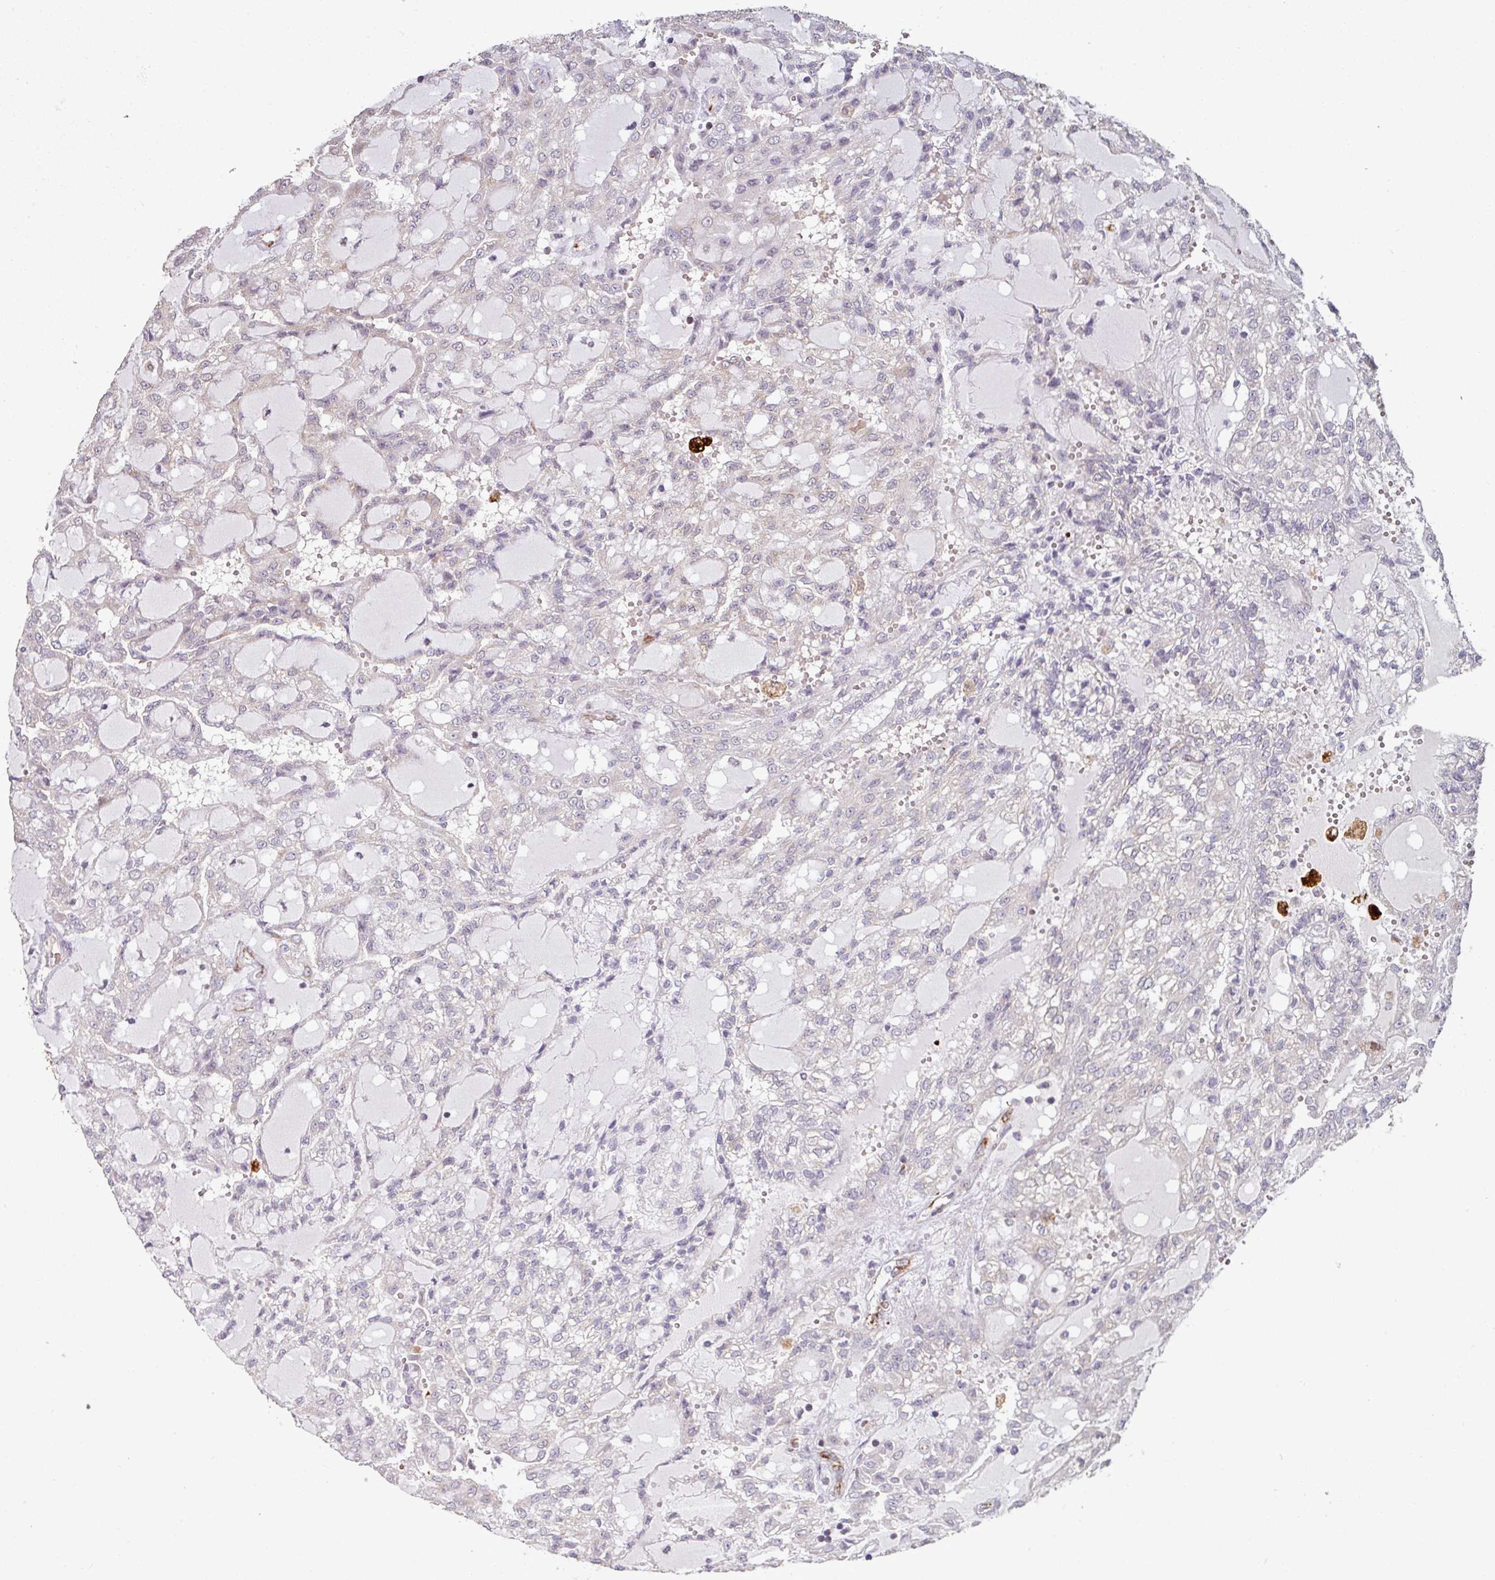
{"staining": {"intensity": "negative", "quantity": "none", "location": "none"}, "tissue": "renal cancer", "cell_type": "Tumor cells", "image_type": "cancer", "snomed": [{"axis": "morphology", "description": "Adenocarcinoma, NOS"}, {"axis": "topography", "description": "Kidney"}], "caption": "The histopathology image demonstrates no staining of tumor cells in renal cancer (adenocarcinoma).", "gene": "RPL23A", "patient": {"sex": "male", "age": 63}}